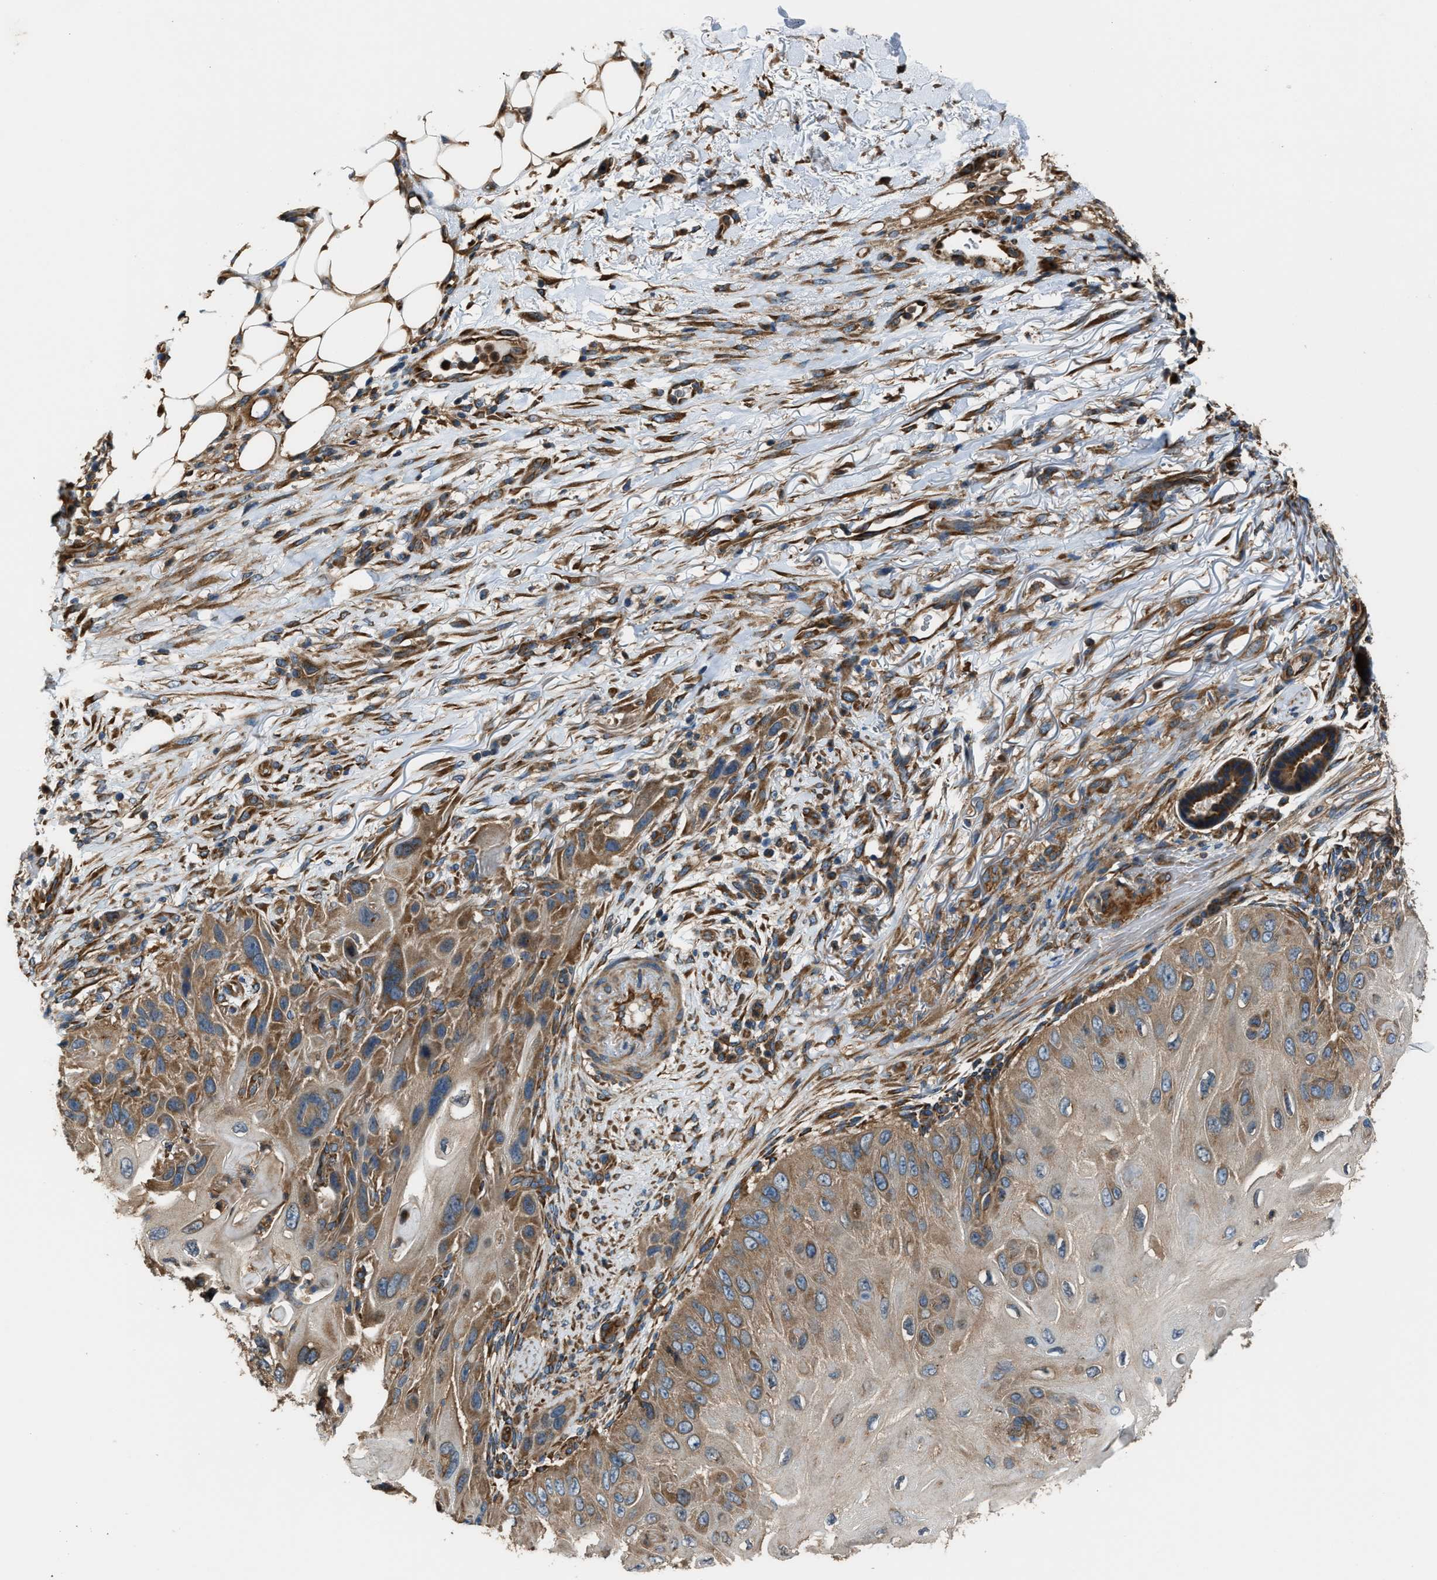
{"staining": {"intensity": "moderate", "quantity": ">75%", "location": "cytoplasmic/membranous"}, "tissue": "skin cancer", "cell_type": "Tumor cells", "image_type": "cancer", "snomed": [{"axis": "morphology", "description": "Squamous cell carcinoma, NOS"}, {"axis": "topography", "description": "Skin"}], "caption": "The histopathology image reveals staining of skin cancer (squamous cell carcinoma), revealing moderate cytoplasmic/membranous protein positivity (brown color) within tumor cells.", "gene": "TRPC1", "patient": {"sex": "female", "age": 77}}